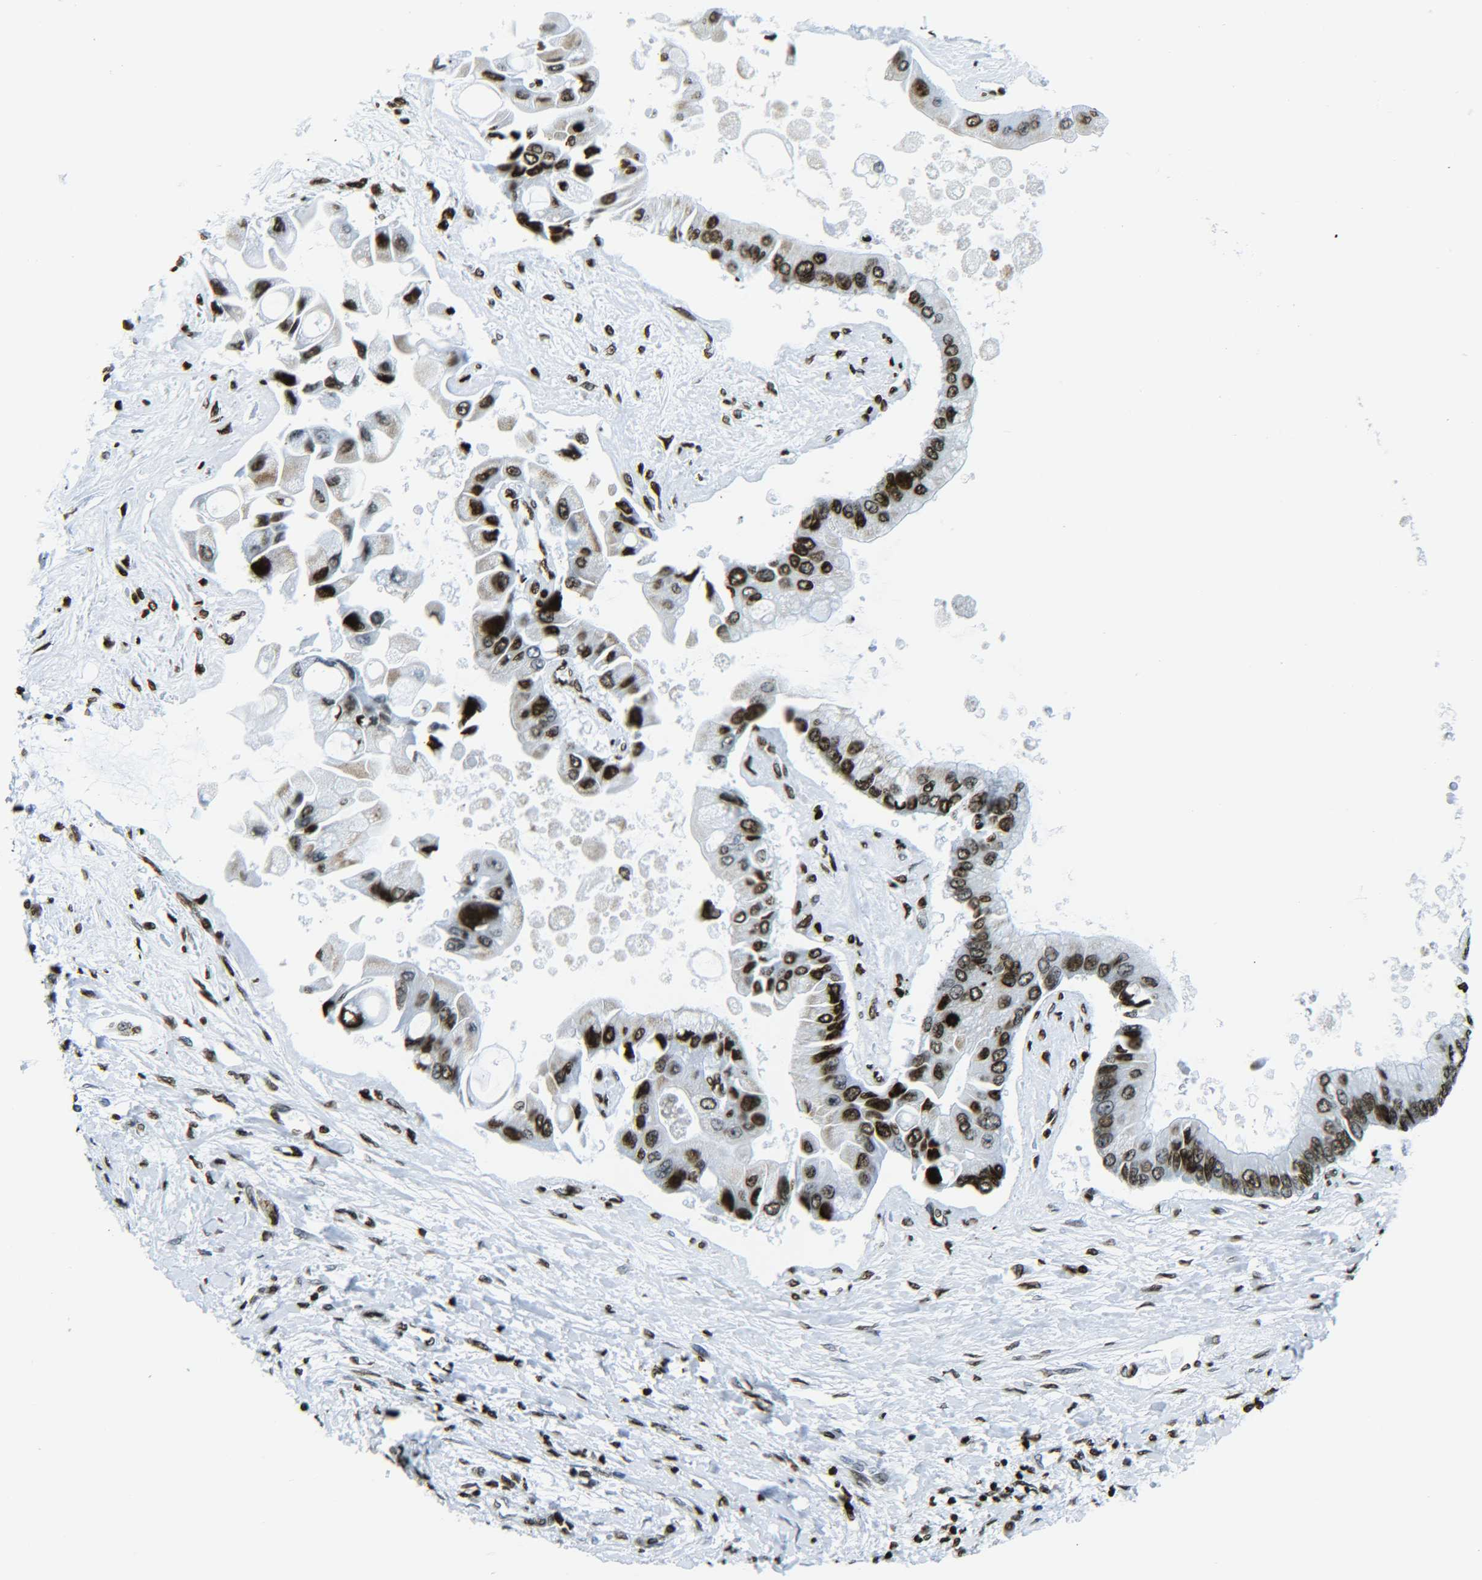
{"staining": {"intensity": "strong", "quantity": ">75%", "location": "nuclear"}, "tissue": "liver cancer", "cell_type": "Tumor cells", "image_type": "cancer", "snomed": [{"axis": "morphology", "description": "Cholangiocarcinoma"}, {"axis": "topography", "description": "Liver"}], "caption": "The immunohistochemical stain highlights strong nuclear positivity in tumor cells of liver cancer (cholangiocarcinoma) tissue.", "gene": "H2AX", "patient": {"sex": "male", "age": 50}}